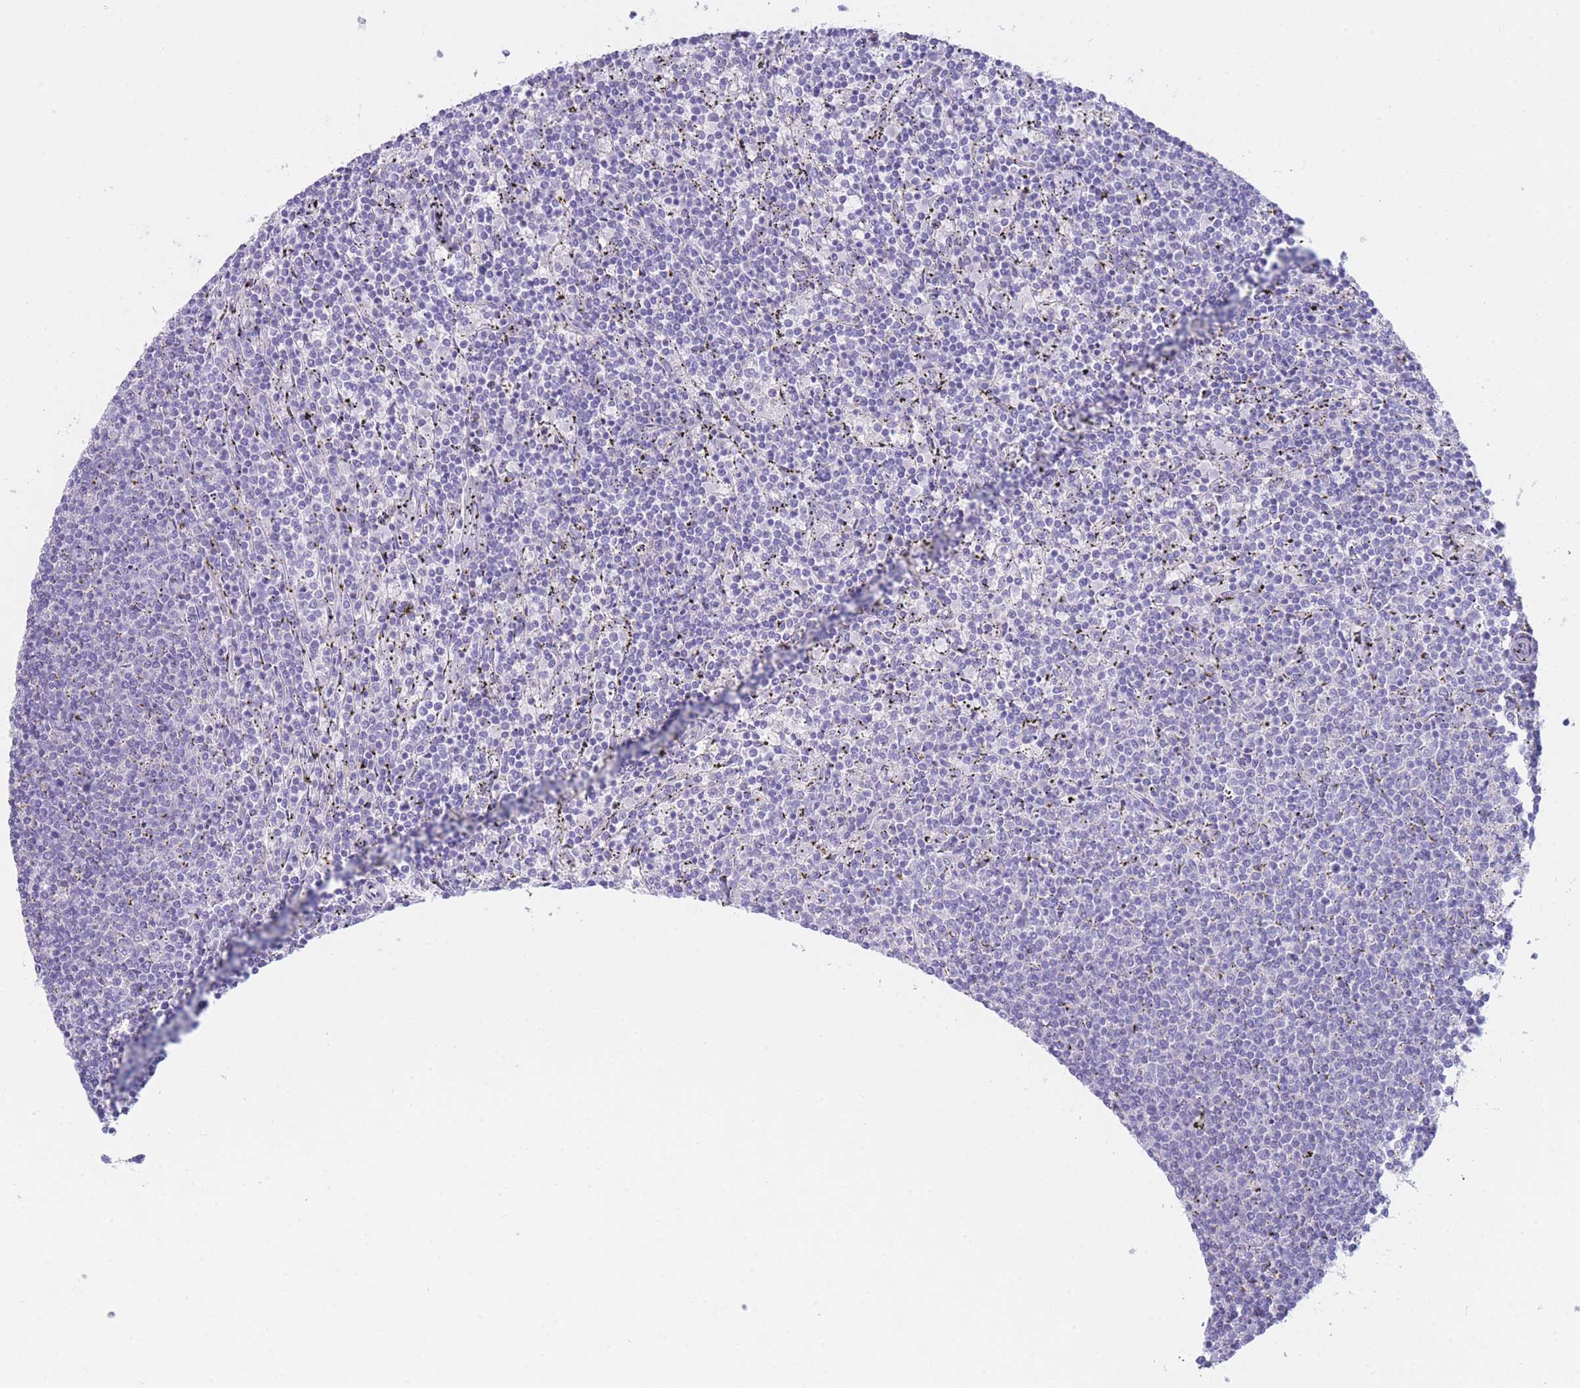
{"staining": {"intensity": "negative", "quantity": "none", "location": "none"}, "tissue": "lymphoma", "cell_type": "Tumor cells", "image_type": "cancer", "snomed": [{"axis": "morphology", "description": "Malignant lymphoma, non-Hodgkin's type, Low grade"}, {"axis": "topography", "description": "Spleen"}], "caption": "The micrograph exhibits no staining of tumor cells in low-grade malignant lymphoma, non-Hodgkin's type.", "gene": "PCDHB3", "patient": {"sex": "female", "age": 50}}